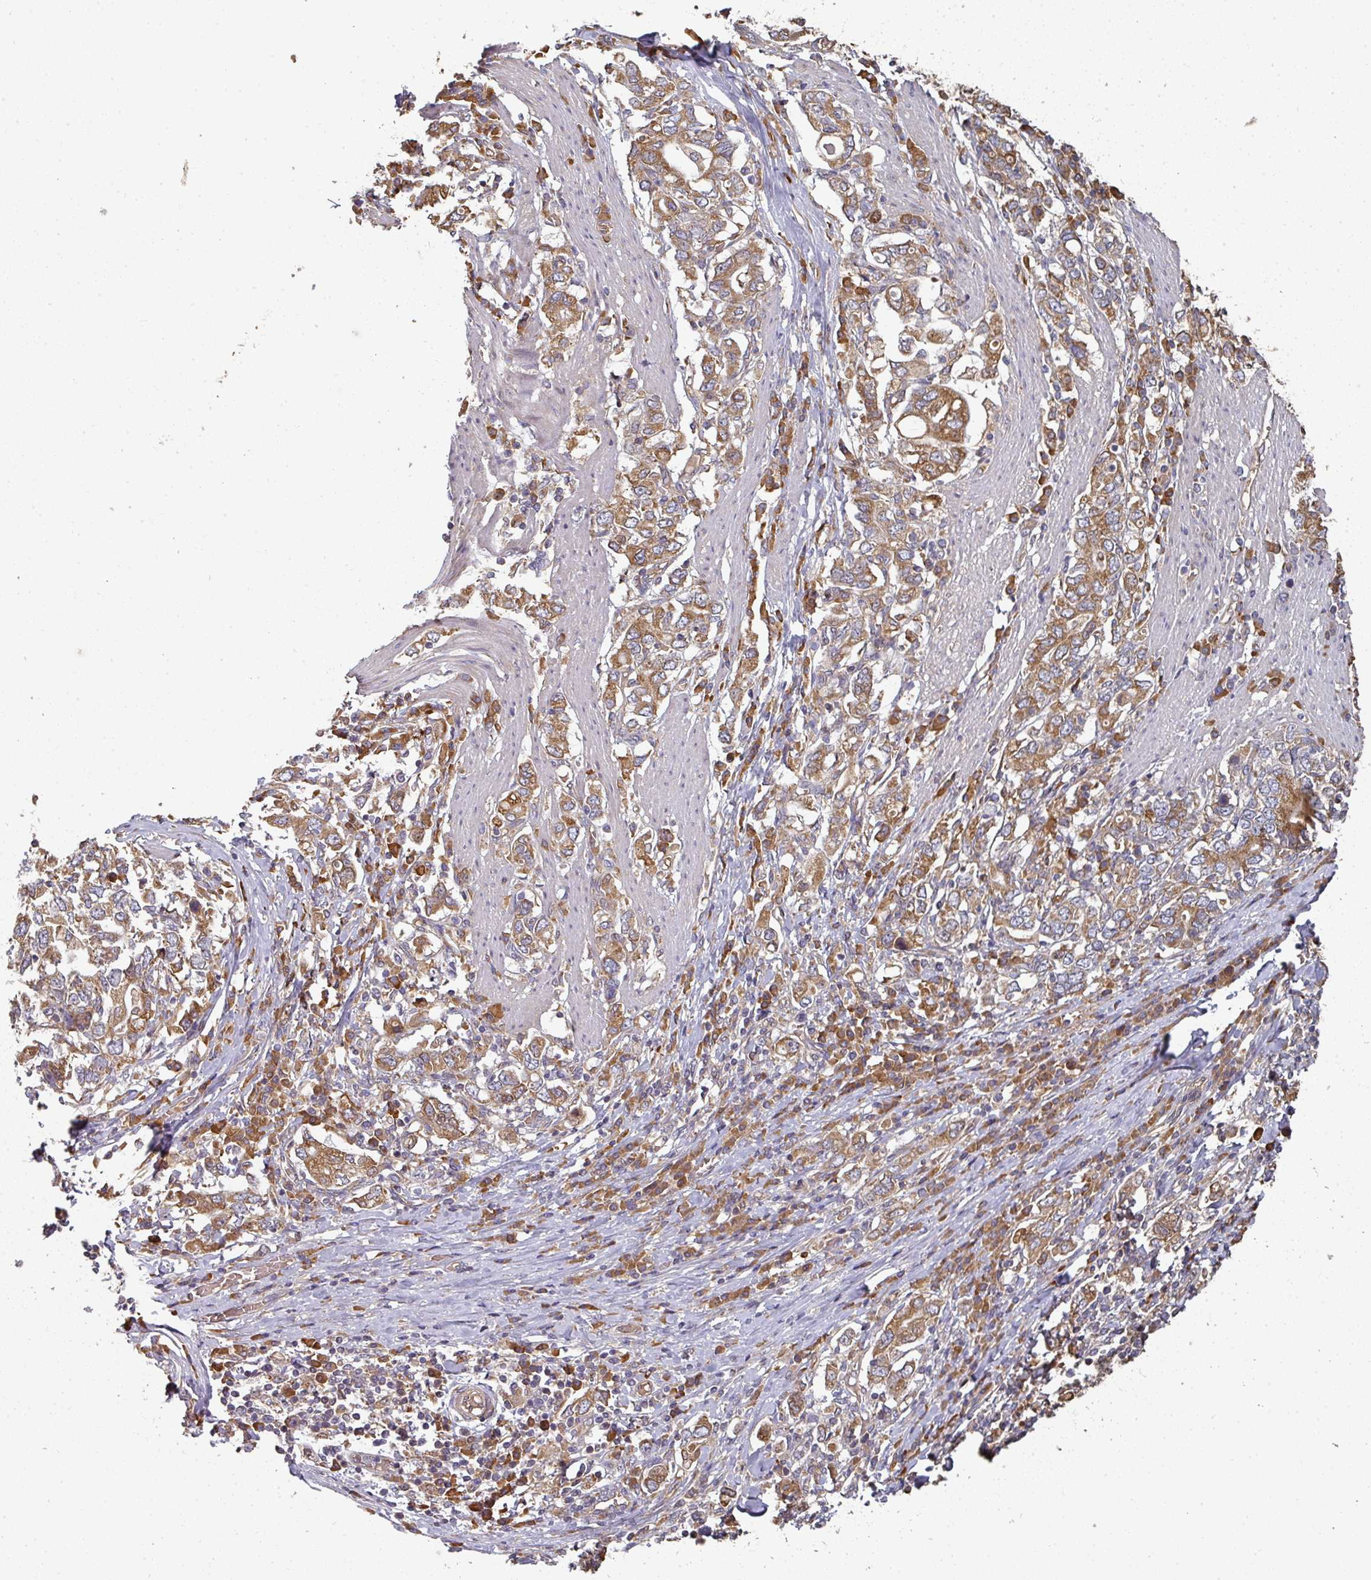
{"staining": {"intensity": "moderate", "quantity": ">75%", "location": "cytoplasmic/membranous"}, "tissue": "stomach cancer", "cell_type": "Tumor cells", "image_type": "cancer", "snomed": [{"axis": "morphology", "description": "Adenocarcinoma, NOS"}, {"axis": "topography", "description": "Stomach, upper"}, {"axis": "topography", "description": "Stomach"}], "caption": "Moderate cytoplasmic/membranous protein positivity is appreciated in about >75% of tumor cells in stomach adenocarcinoma.", "gene": "EDEM2", "patient": {"sex": "male", "age": 62}}